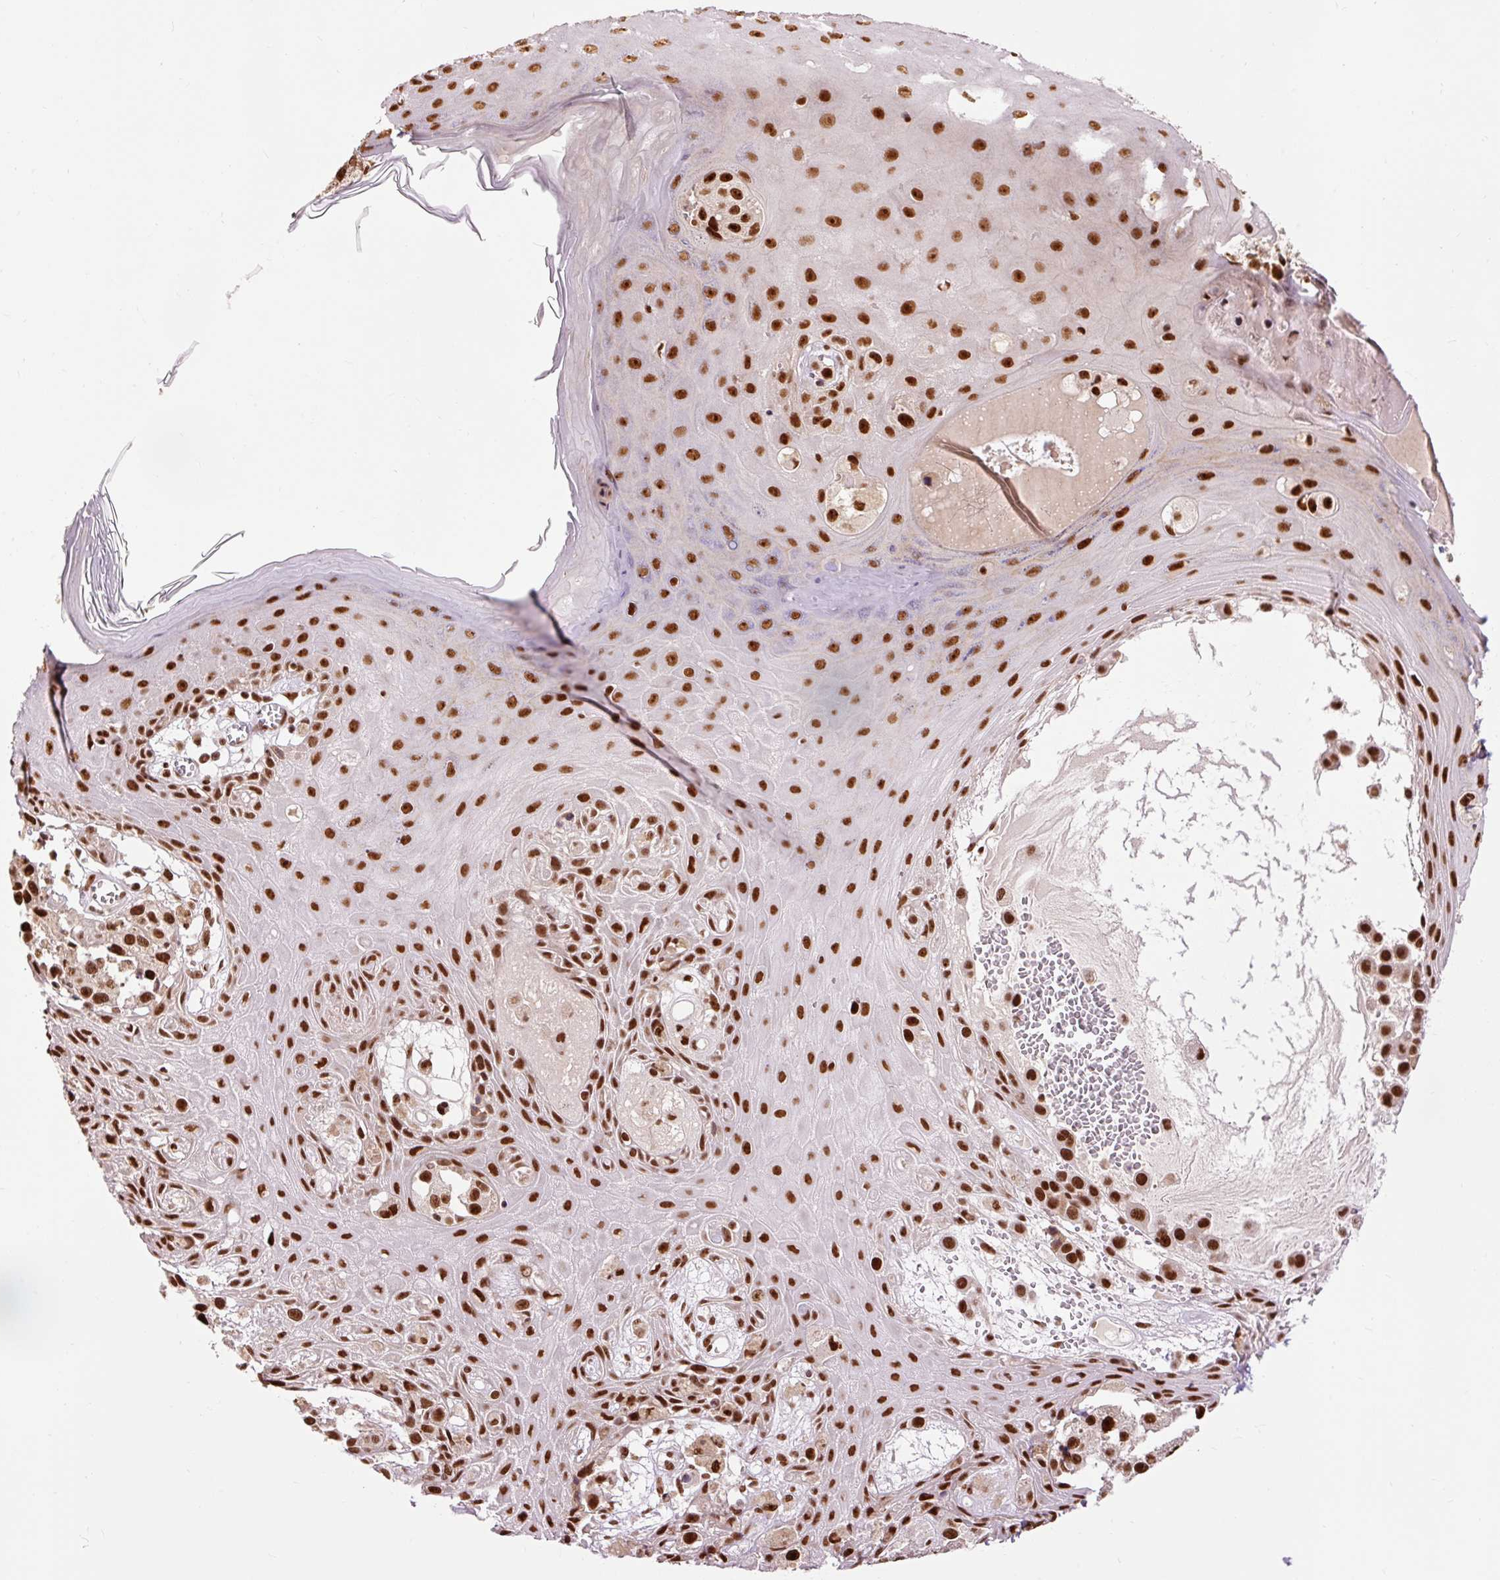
{"staining": {"intensity": "strong", "quantity": ">75%", "location": "nuclear"}, "tissue": "melanoma", "cell_type": "Tumor cells", "image_type": "cancer", "snomed": [{"axis": "morphology", "description": "Malignant melanoma, NOS"}, {"axis": "topography", "description": "Skin"}], "caption": "High-power microscopy captured an immunohistochemistry image of malignant melanoma, revealing strong nuclear positivity in approximately >75% of tumor cells. (DAB IHC with brightfield microscopy, high magnification).", "gene": "ZBTB44", "patient": {"sex": "male", "age": 39}}